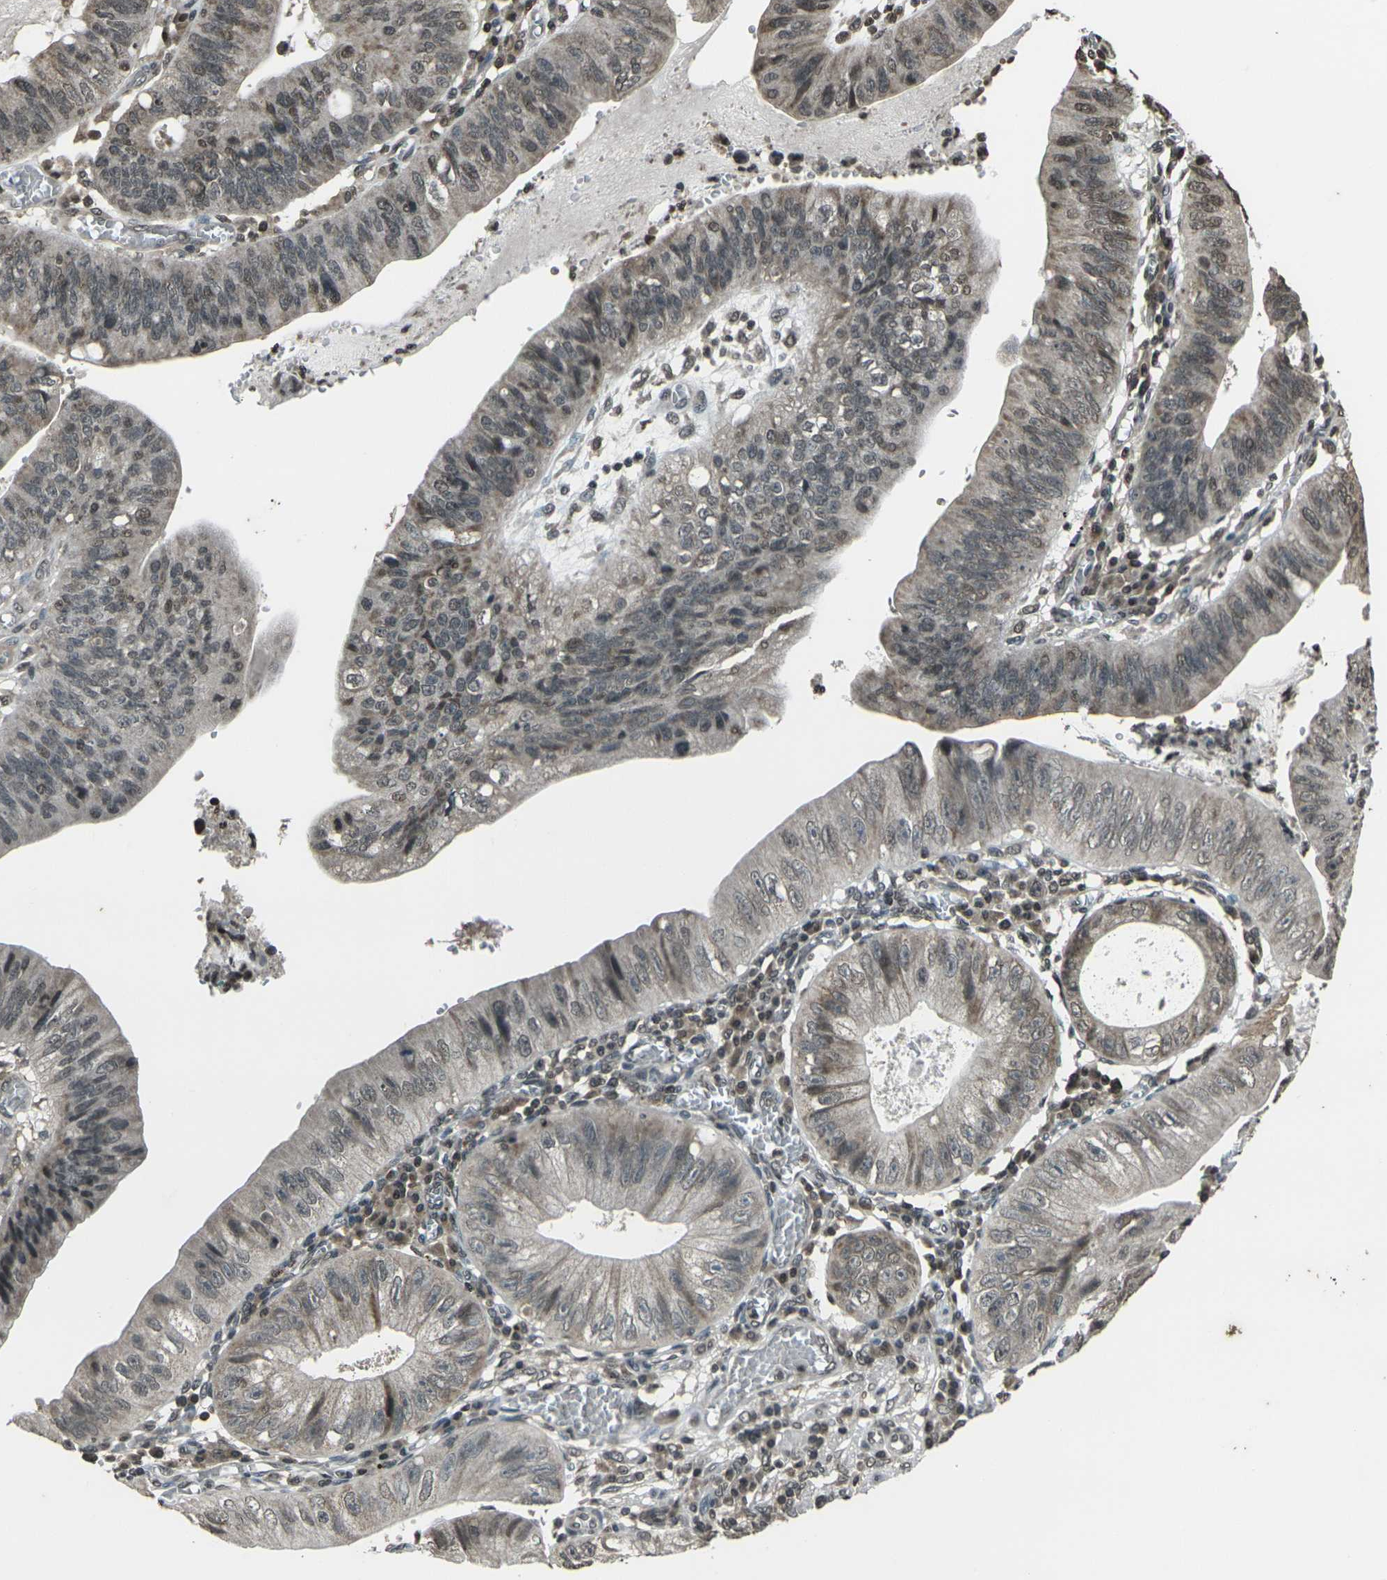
{"staining": {"intensity": "weak", "quantity": "<25%", "location": "cytoplasmic/membranous,nuclear"}, "tissue": "stomach cancer", "cell_type": "Tumor cells", "image_type": "cancer", "snomed": [{"axis": "morphology", "description": "Adenocarcinoma, NOS"}, {"axis": "topography", "description": "Stomach"}], "caption": "The histopathology image reveals no significant positivity in tumor cells of adenocarcinoma (stomach).", "gene": "PRPF8", "patient": {"sex": "male", "age": 59}}